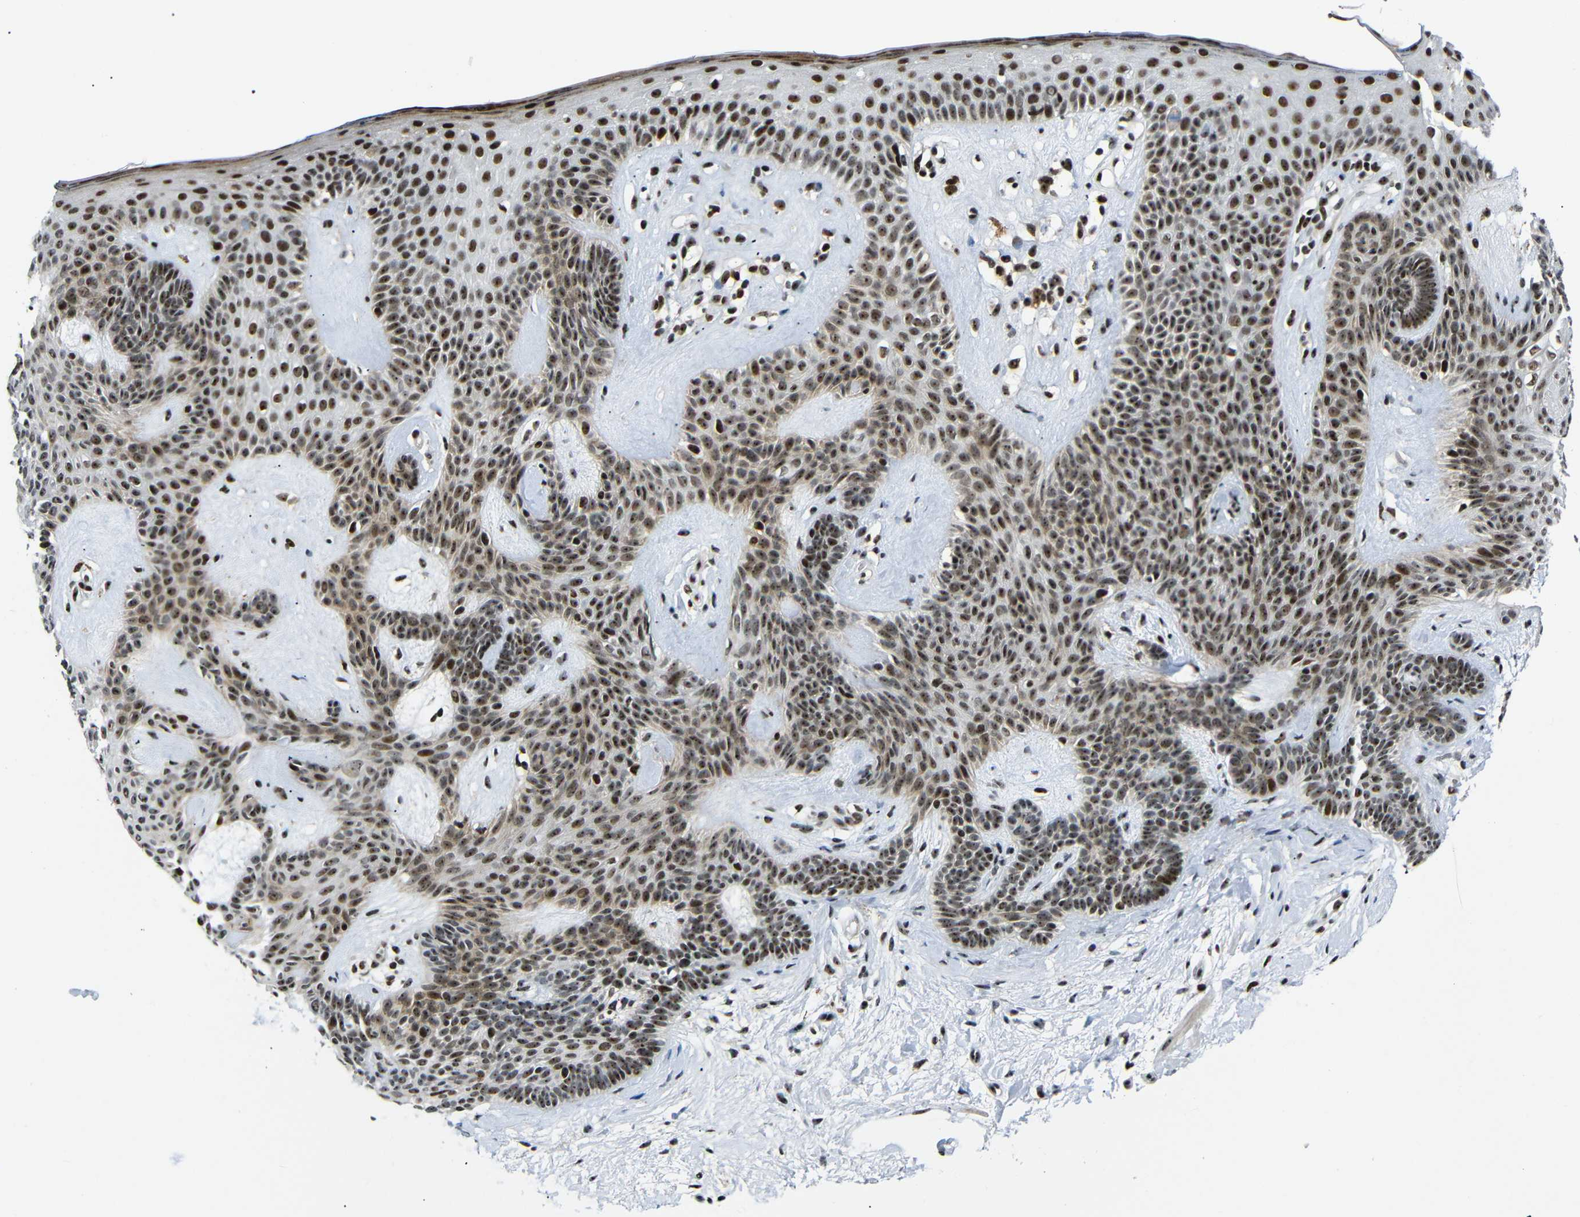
{"staining": {"intensity": "strong", "quantity": ">75%", "location": "nuclear"}, "tissue": "skin cancer", "cell_type": "Tumor cells", "image_type": "cancer", "snomed": [{"axis": "morphology", "description": "Developmental malformation"}, {"axis": "morphology", "description": "Basal cell carcinoma"}, {"axis": "topography", "description": "Skin"}], "caption": "There is high levels of strong nuclear positivity in tumor cells of basal cell carcinoma (skin), as demonstrated by immunohistochemical staining (brown color).", "gene": "SETDB2", "patient": {"sex": "female", "age": 62}}